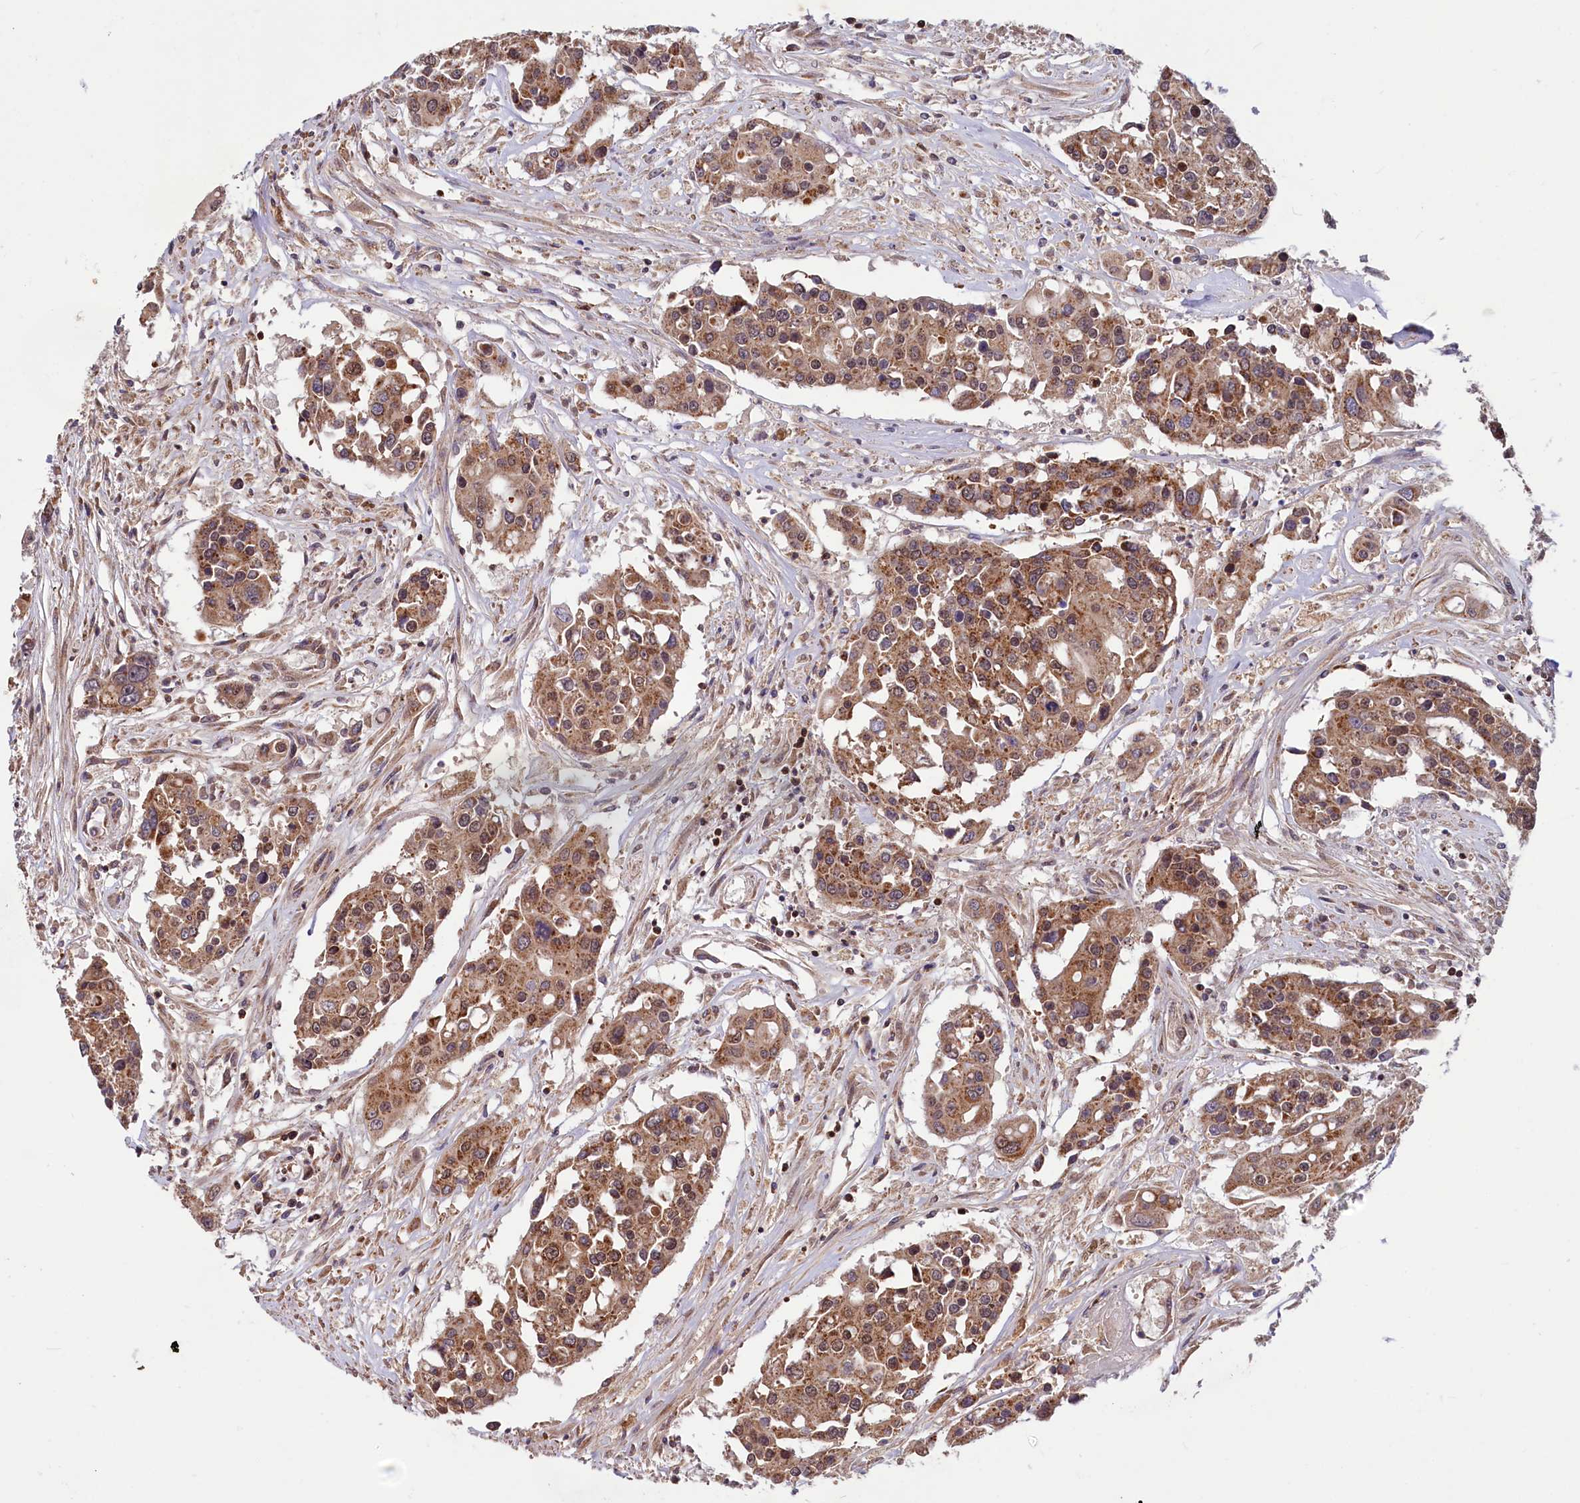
{"staining": {"intensity": "moderate", "quantity": ">75%", "location": "cytoplasmic/membranous"}, "tissue": "colorectal cancer", "cell_type": "Tumor cells", "image_type": "cancer", "snomed": [{"axis": "morphology", "description": "Adenocarcinoma, NOS"}, {"axis": "topography", "description": "Colon"}], "caption": "The immunohistochemical stain labels moderate cytoplasmic/membranous expression in tumor cells of adenocarcinoma (colorectal) tissue.", "gene": "PHC3", "patient": {"sex": "male", "age": 77}}